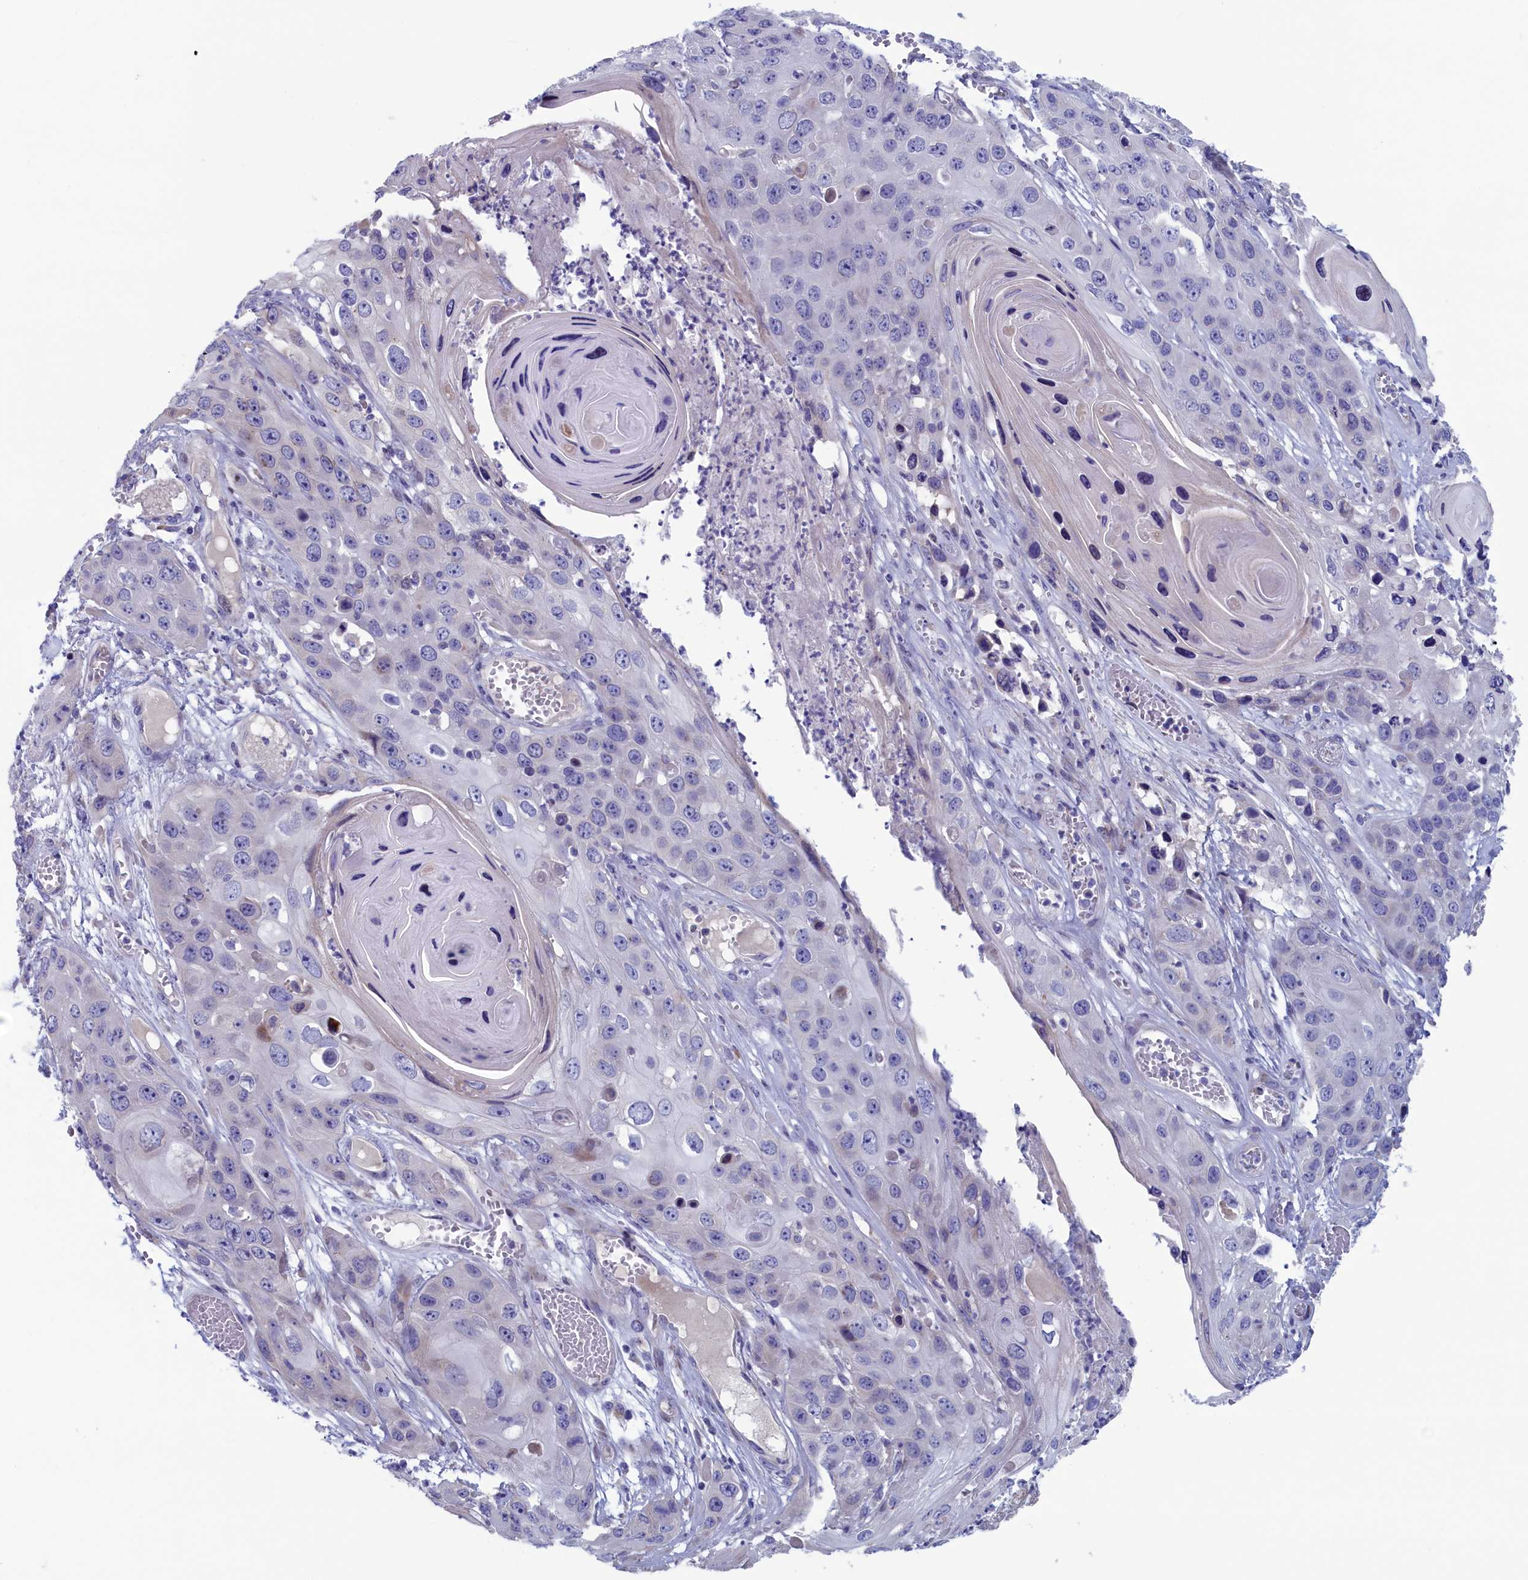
{"staining": {"intensity": "negative", "quantity": "none", "location": "none"}, "tissue": "skin cancer", "cell_type": "Tumor cells", "image_type": "cancer", "snomed": [{"axis": "morphology", "description": "Squamous cell carcinoma, NOS"}, {"axis": "topography", "description": "Skin"}], "caption": "Immunohistochemistry image of human squamous cell carcinoma (skin) stained for a protein (brown), which demonstrates no expression in tumor cells.", "gene": "NIBAN3", "patient": {"sex": "male", "age": 55}}